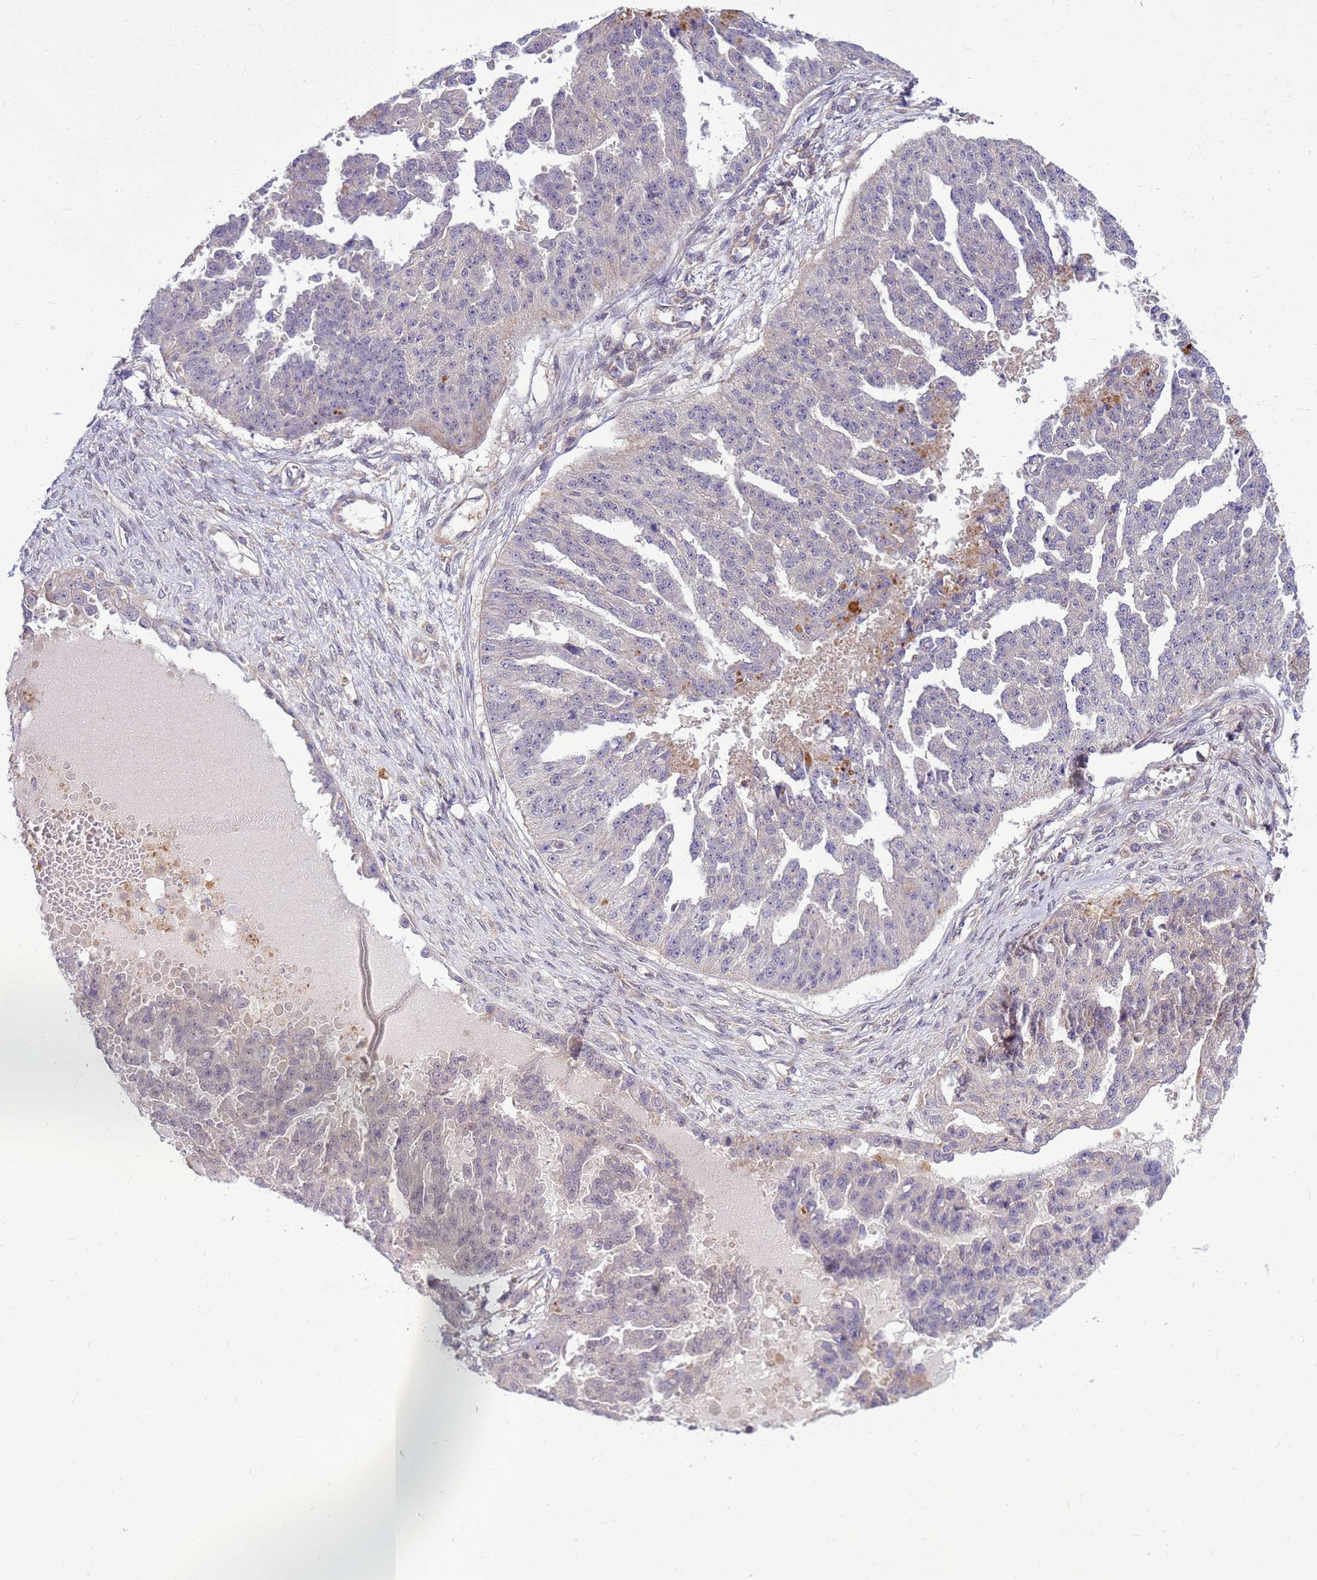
{"staining": {"intensity": "weak", "quantity": "<25%", "location": "cytoplasmic/membranous"}, "tissue": "ovarian cancer", "cell_type": "Tumor cells", "image_type": "cancer", "snomed": [{"axis": "morphology", "description": "Cystadenocarcinoma, serous, NOS"}, {"axis": "topography", "description": "Ovary"}], "caption": "The histopathology image reveals no significant staining in tumor cells of ovarian cancer (serous cystadenocarcinoma). Brightfield microscopy of IHC stained with DAB (3,3'-diaminobenzidine) (brown) and hematoxylin (blue), captured at high magnification.", "gene": "ENOPH1", "patient": {"sex": "female", "age": 58}}